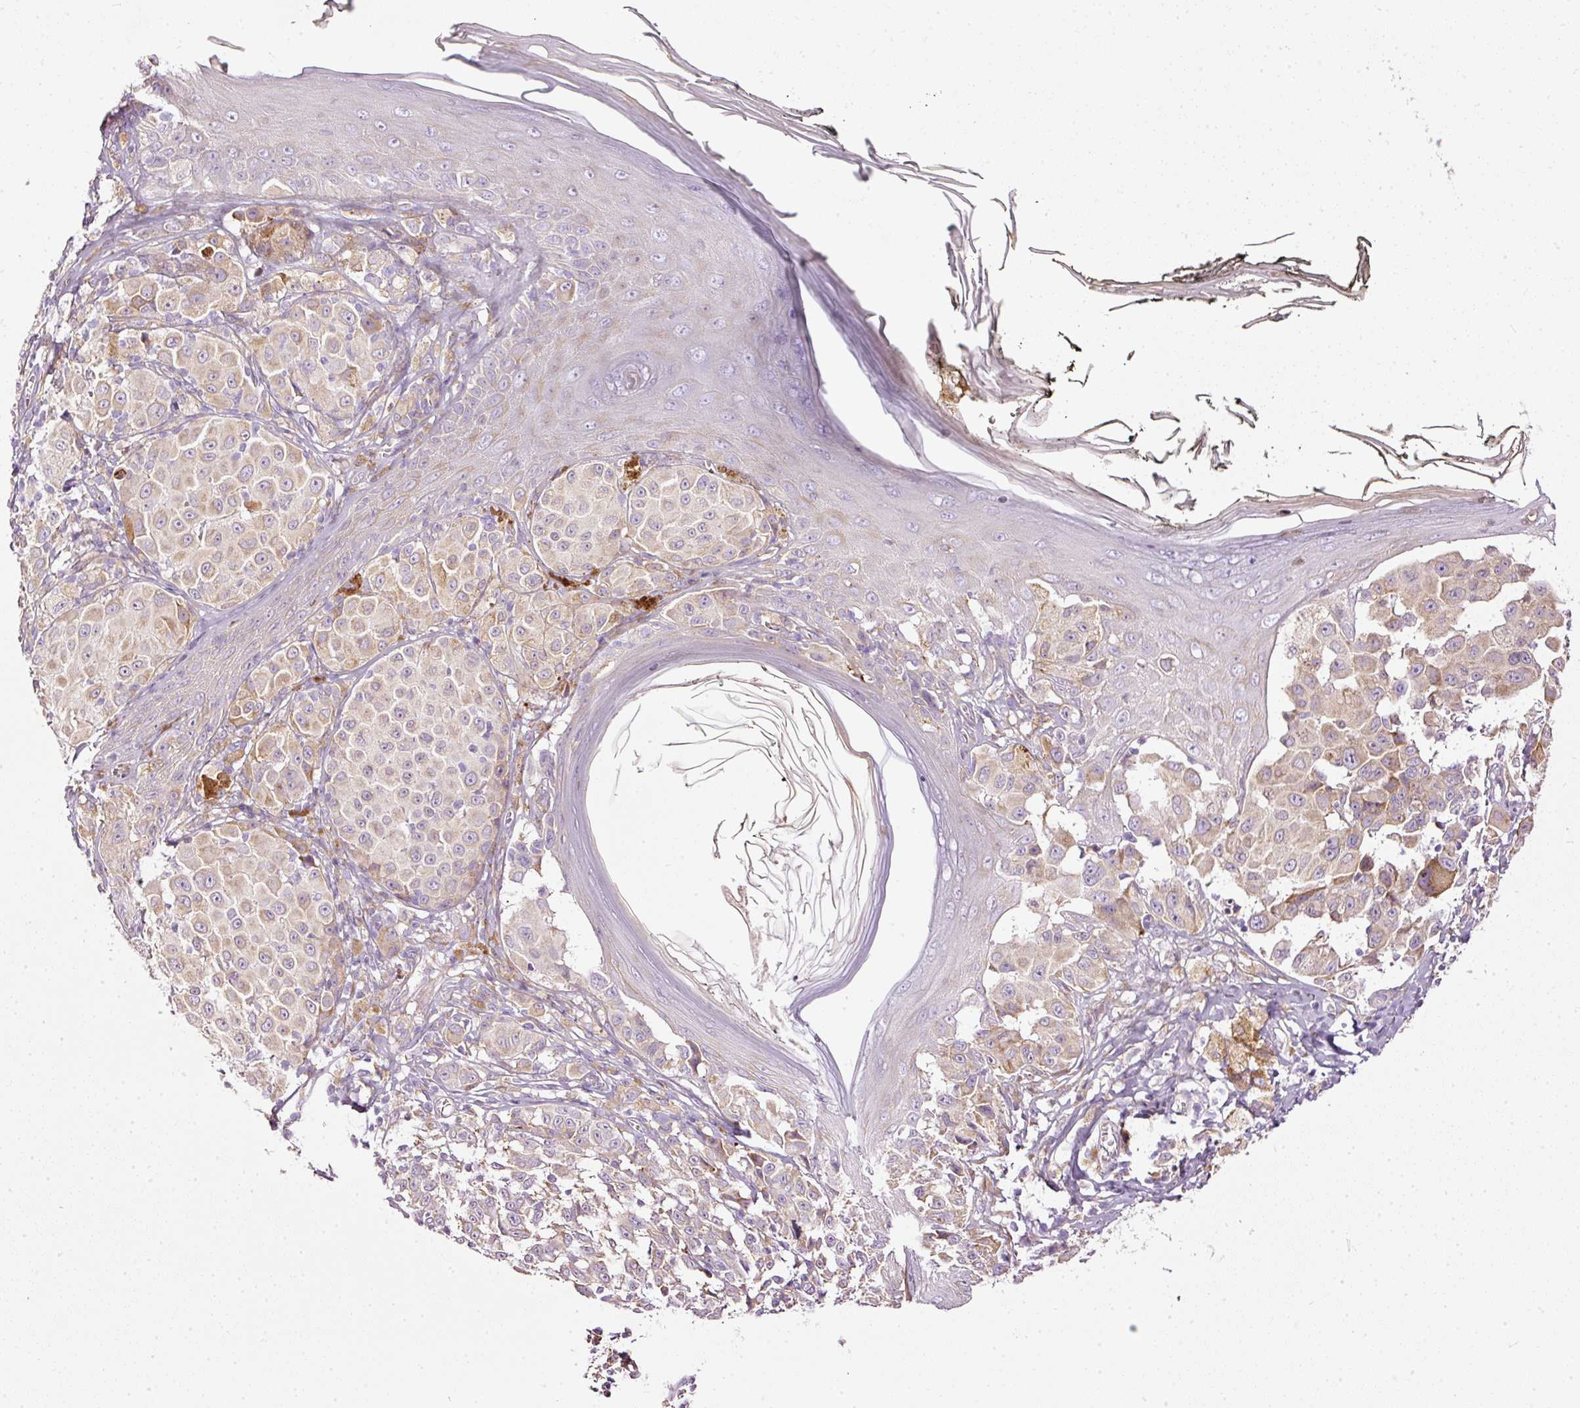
{"staining": {"intensity": "weak", "quantity": "<25%", "location": "cytoplasmic/membranous"}, "tissue": "melanoma", "cell_type": "Tumor cells", "image_type": "cancer", "snomed": [{"axis": "morphology", "description": "Malignant melanoma, NOS"}, {"axis": "topography", "description": "Skin"}], "caption": "Histopathology image shows no significant protein expression in tumor cells of melanoma. (DAB (3,3'-diaminobenzidine) immunohistochemistry (IHC), high magnification).", "gene": "PAQR9", "patient": {"sex": "female", "age": 43}}